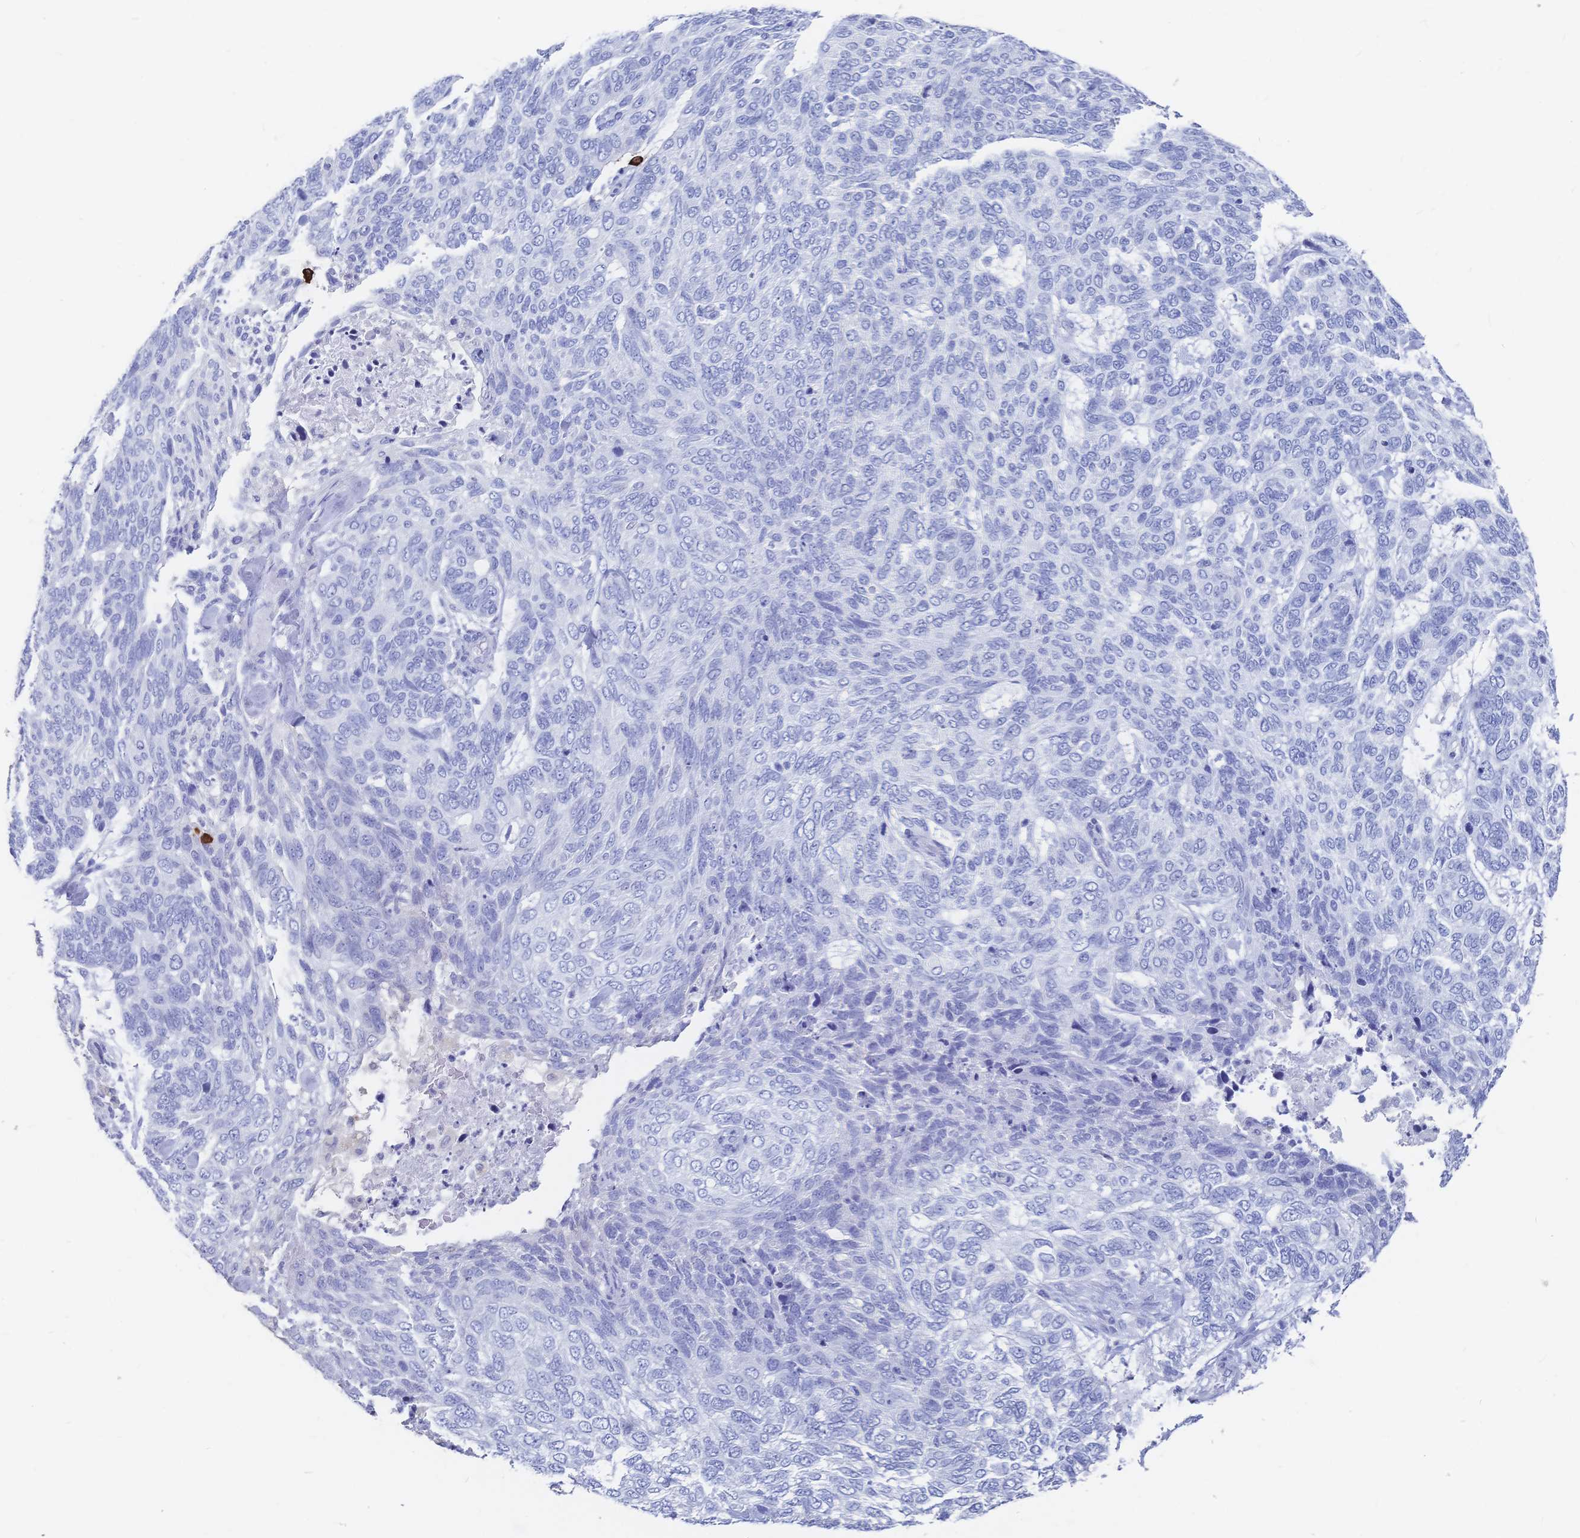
{"staining": {"intensity": "negative", "quantity": "none", "location": "none"}, "tissue": "skin cancer", "cell_type": "Tumor cells", "image_type": "cancer", "snomed": [{"axis": "morphology", "description": "Basal cell carcinoma"}, {"axis": "topography", "description": "Skin"}], "caption": "Immunohistochemical staining of human skin basal cell carcinoma displays no significant staining in tumor cells.", "gene": "IL2RB", "patient": {"sex": "female", "age": 65}}